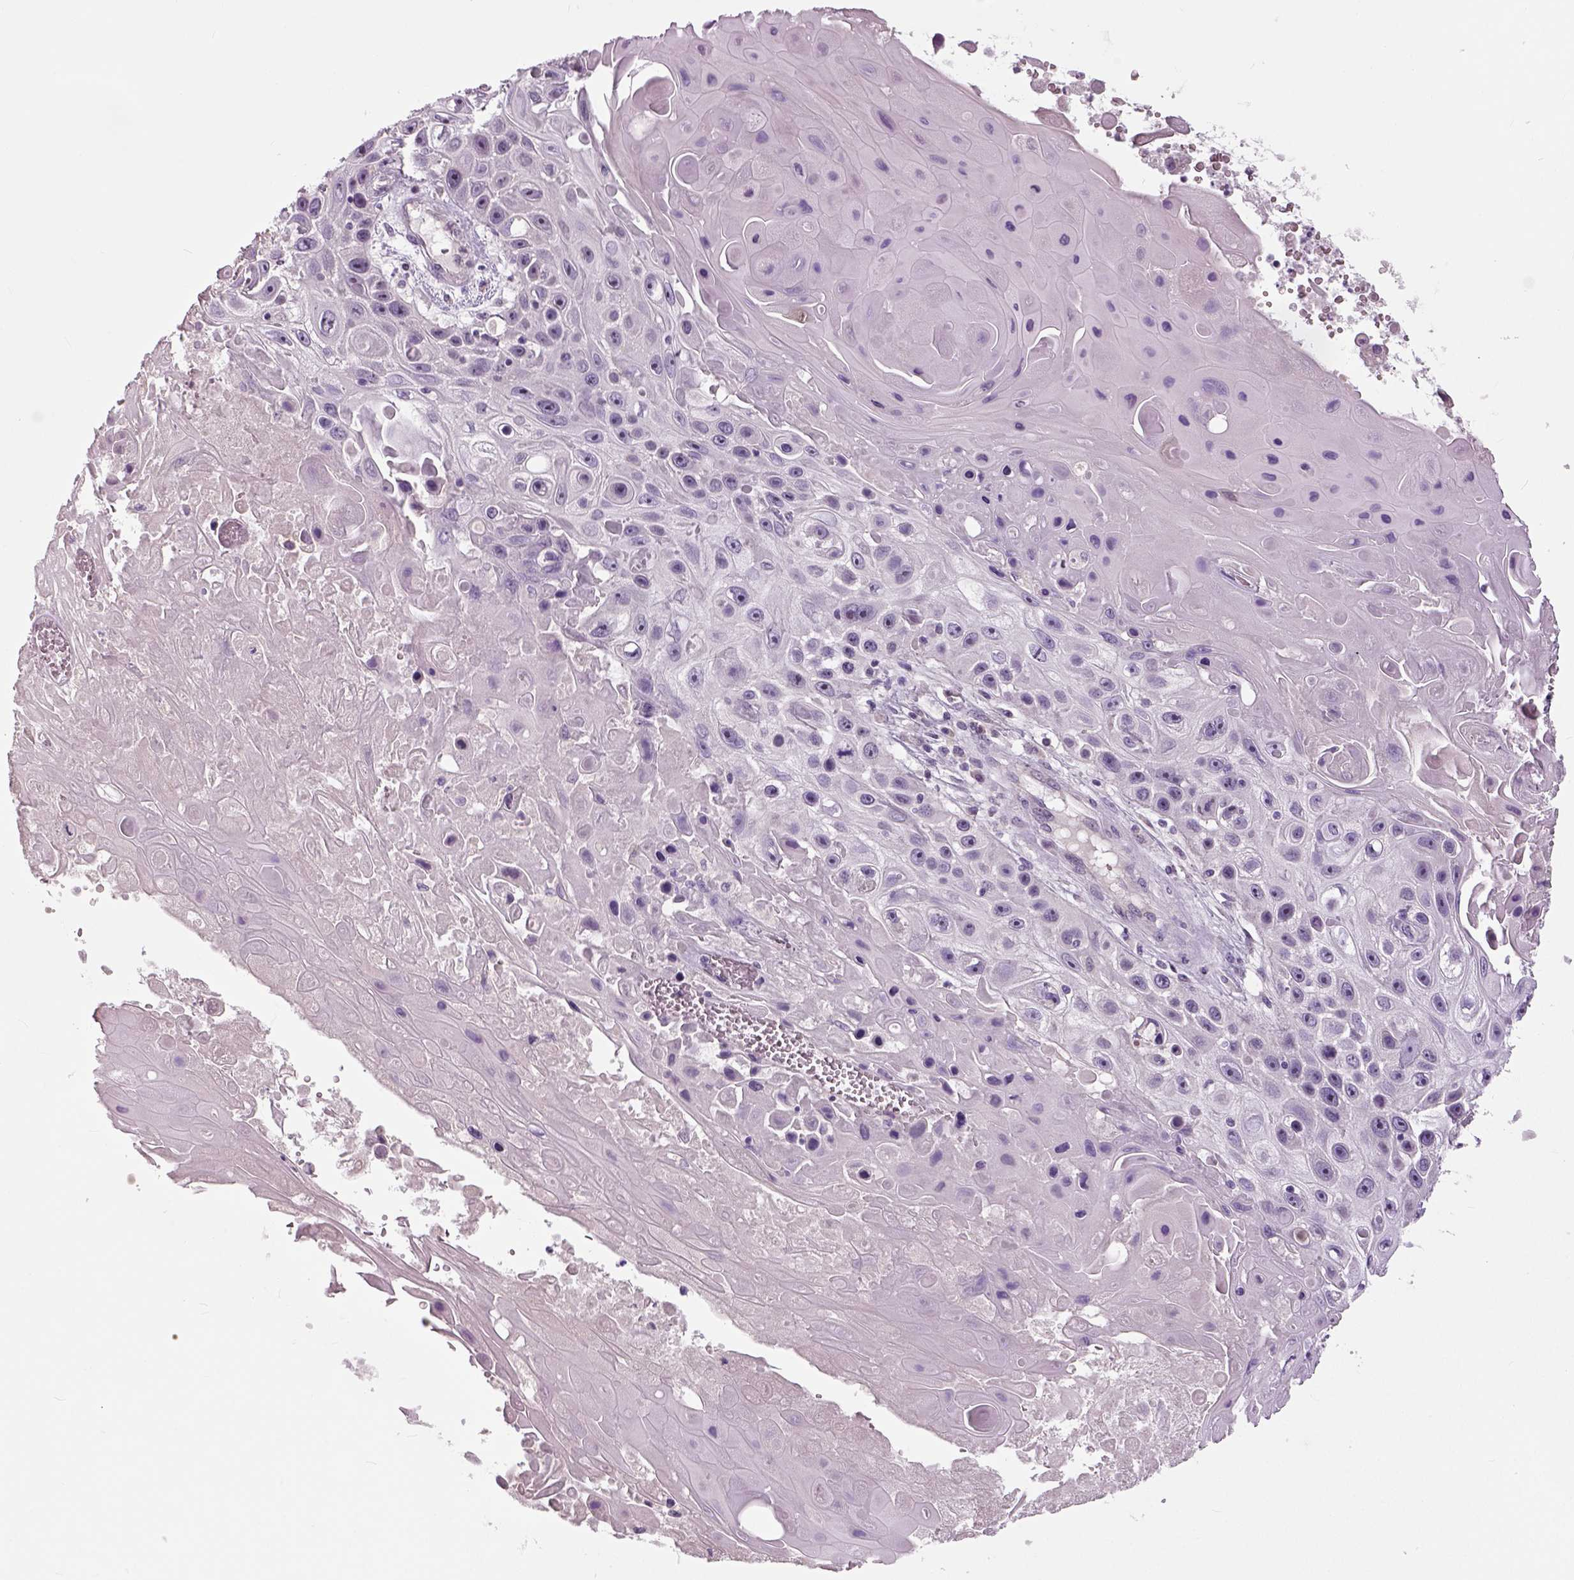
{"staining": {"intensity": "negative", "quantity": "none", "location": "none"}, "tissue": "skin cancer", "cell_type": "Tumor cells", "image_type": "cancer", "snomed": [{"axis": "morphology", "description": "Squamous cell carcinoma, NOS"}, {"axis": "topography", "description": "Skin"}], "caption": "Immunohistochemistry (IHC) of human skin squamous cell carcinoma demonstrates no expression in tumor cells. (DAB immunohistochemistry (IHC), high magnification).", "gene": "NECAB1", "patient": {"sex": "male", "age": 82}}